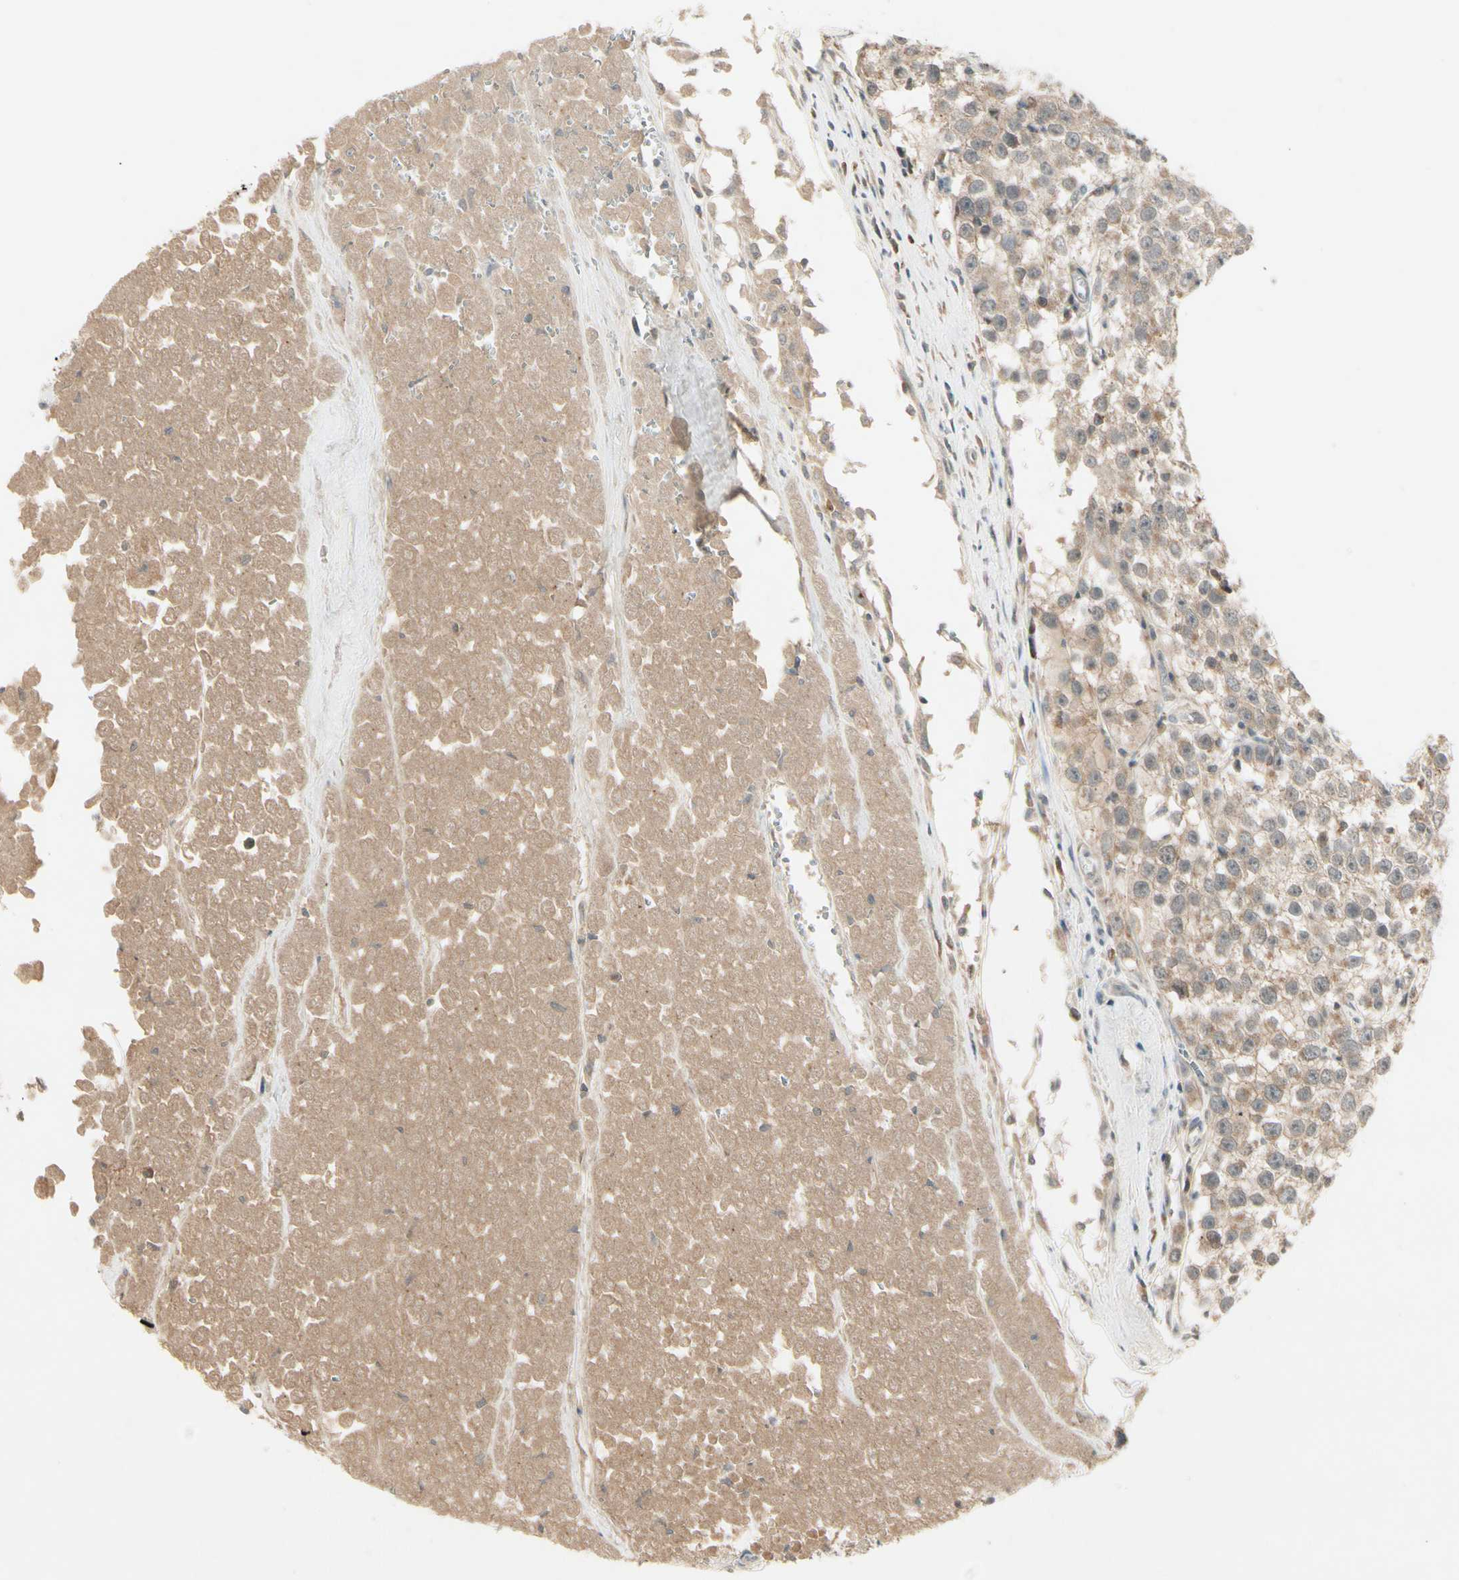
{"staining": {"intensity": "weak", "quantity": "25%-75%", "location": "cytoplasmic/membranous"}, "tissue": "testis cancer", "cell_type": "Tumor cells", "image_type": "cancer", "snomed": [{"axis": "morphology", "description": "Seminoma, NOS"}, {"axis": "morphology", "description": "Carcinoma, Embryonal, NOS"}, {"axis": "topography", "description": "Testis"}], "caption": "Approximately 25%-75% of tumor cells in human testis cancer reveal weak cytoplasmic/membranous protein expression as visualized by brown immunohistochemical staining.", "gene": "FHDC1", "patient": {"sex": "male", "age": 52}}